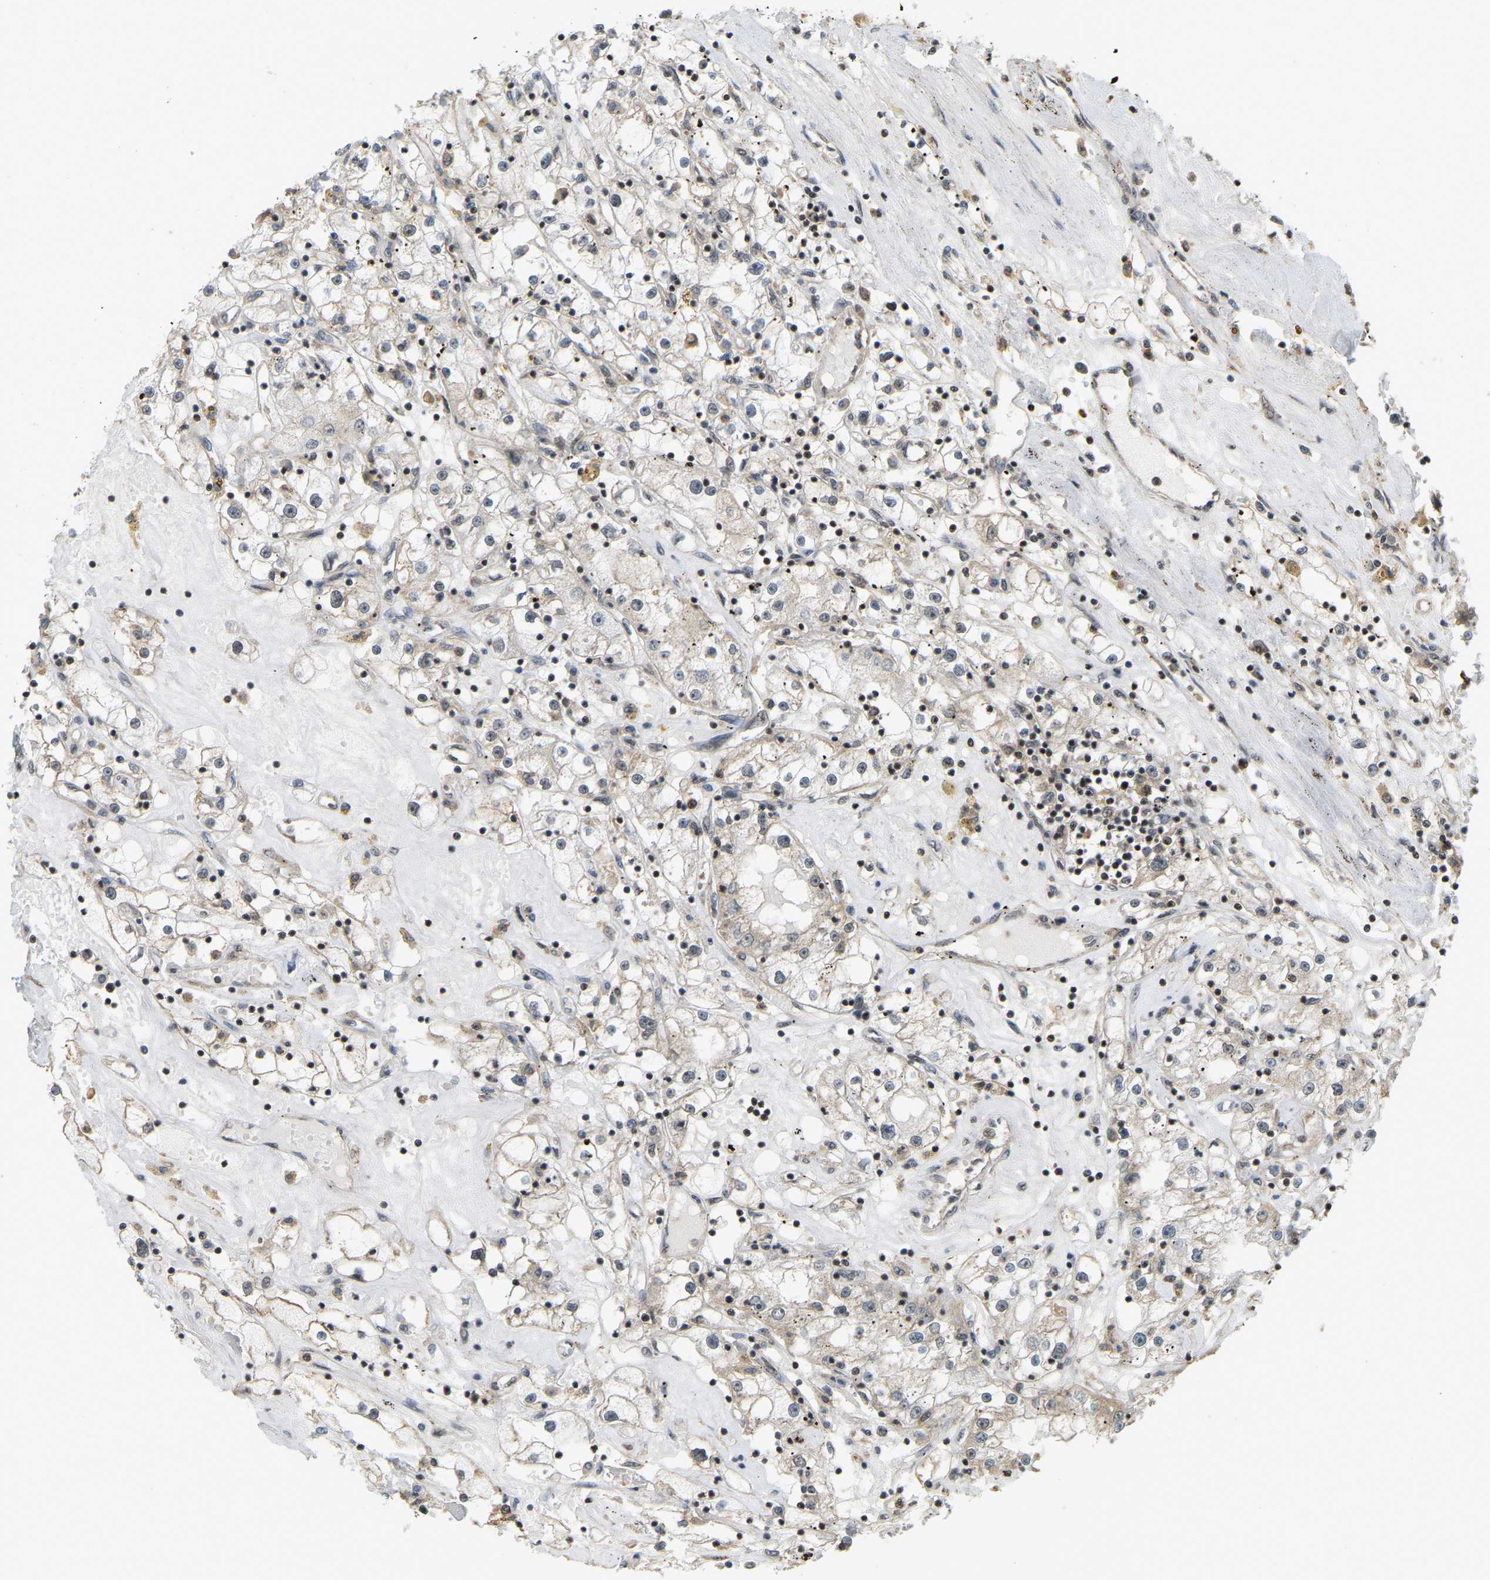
{"staining": {"intensity": "weak", "quantity": "<25%", "location": "cytoplasmic/membranous"}, "tissue": "renal cancer", "cell_type": "Tumor cells", "image_type": "cancer", "snomed": [{"axis": "morphology", "description": "Adenocarcinoma, NOS"}, {"axis": "topography", "description": "Kidney"}], "caption": "This is an IHC micrograph of renal cancer (adenocarcinoma). There is no expression in tumor cells.", "gene": "BRF2", "patient": {"sex": "male", "age": 56}}